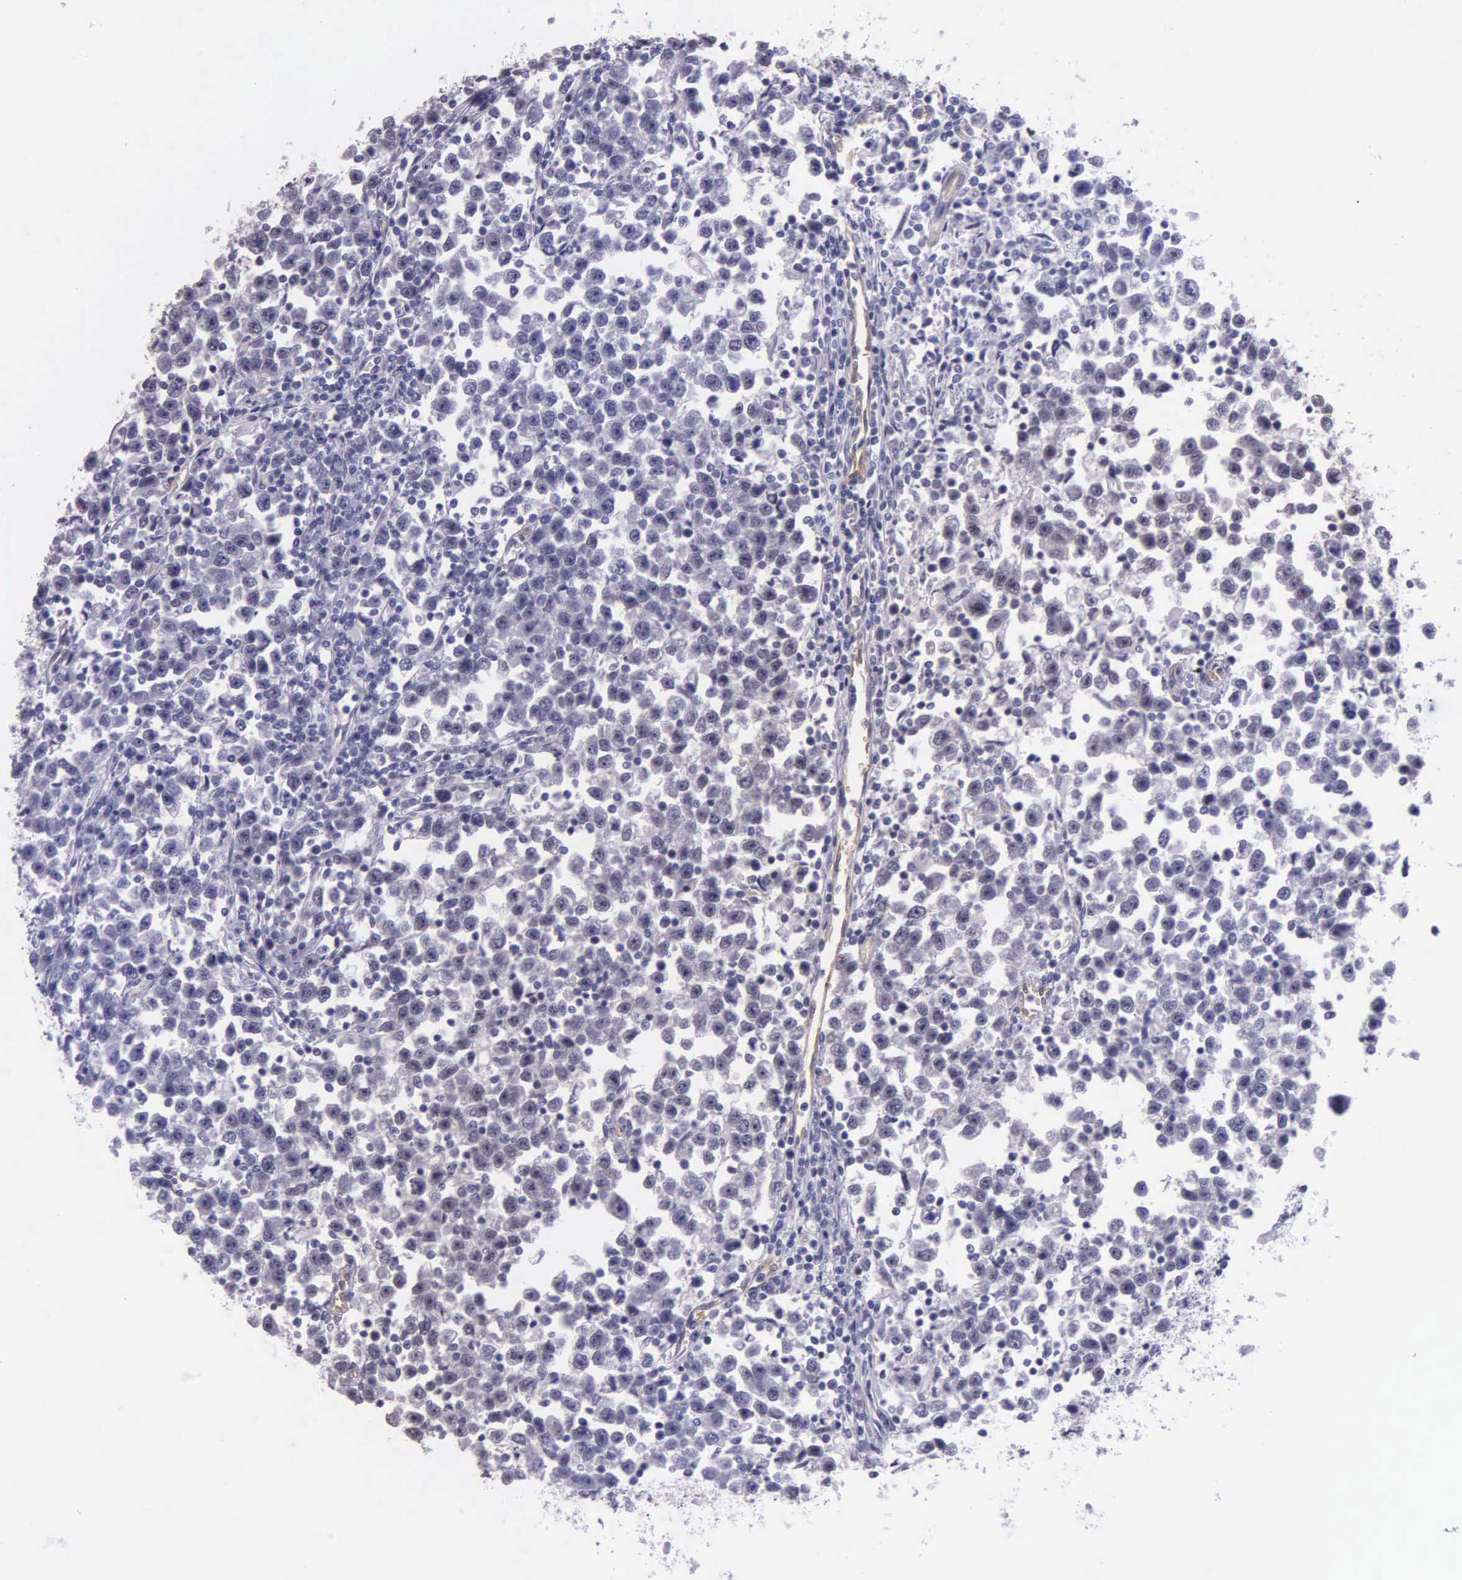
{"staining": {"intensity": "negative", "quantity": "none", "location": "none"}, "tissue": "testis cancer", "cell_type": "Tumor cells", "image_type": "cancer", "snomed": [{"axis": "morphology", "description": "Seminoma, NOS"}, {"axis": "topography", "description": "Testis"}], "caption": "Tumor cells show no significant positivity in seminoma (testis).", "gene": "AHNAK2", "patient": {"sex": "male", "age": 43}}